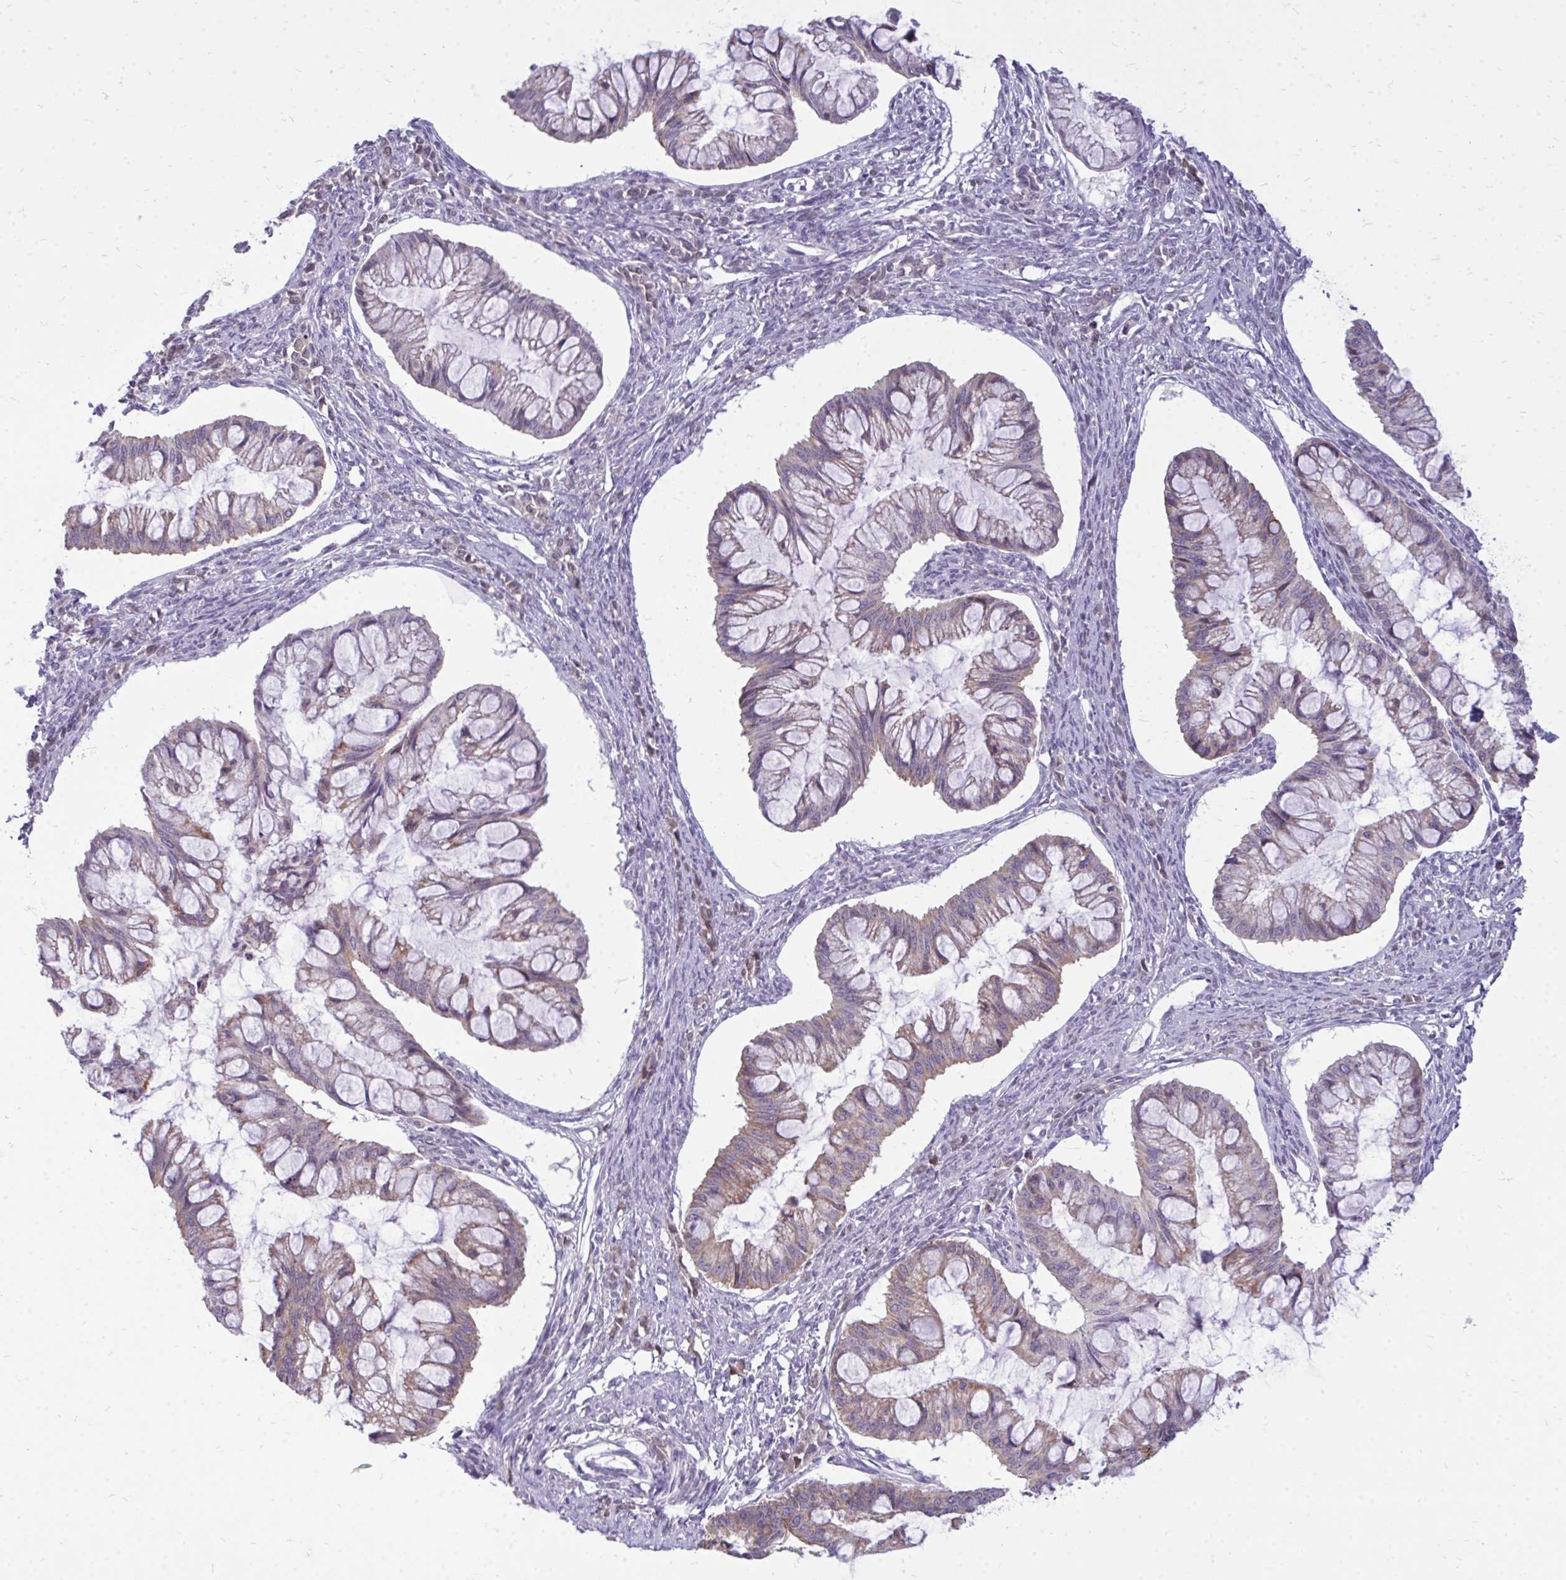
{"staining": {"intensity": "moderate", "quantity": "25%-75%", "location": "cytoplasmic/membranous"}, "tissue": "ovarian cancer", "cell_type": "Tumor cells", "image_type": "cancer", "snomed": [{"axis": "morphology", "description": "Cystadenocarcinoma, mucinous, NOS"}, {"axis": "topography", "description": "Ovary"}], "caption": "High-power microscopy captured an immunohistochemistry photomicrograph of mucinous cystadenocarcinoma (ovarian), revealing moderate cytoplasmic/membranous expression in about 25%-75% of tumor cells.", "gene": "SPTBN2", "patient": {"sex": "female", "age": 73}}